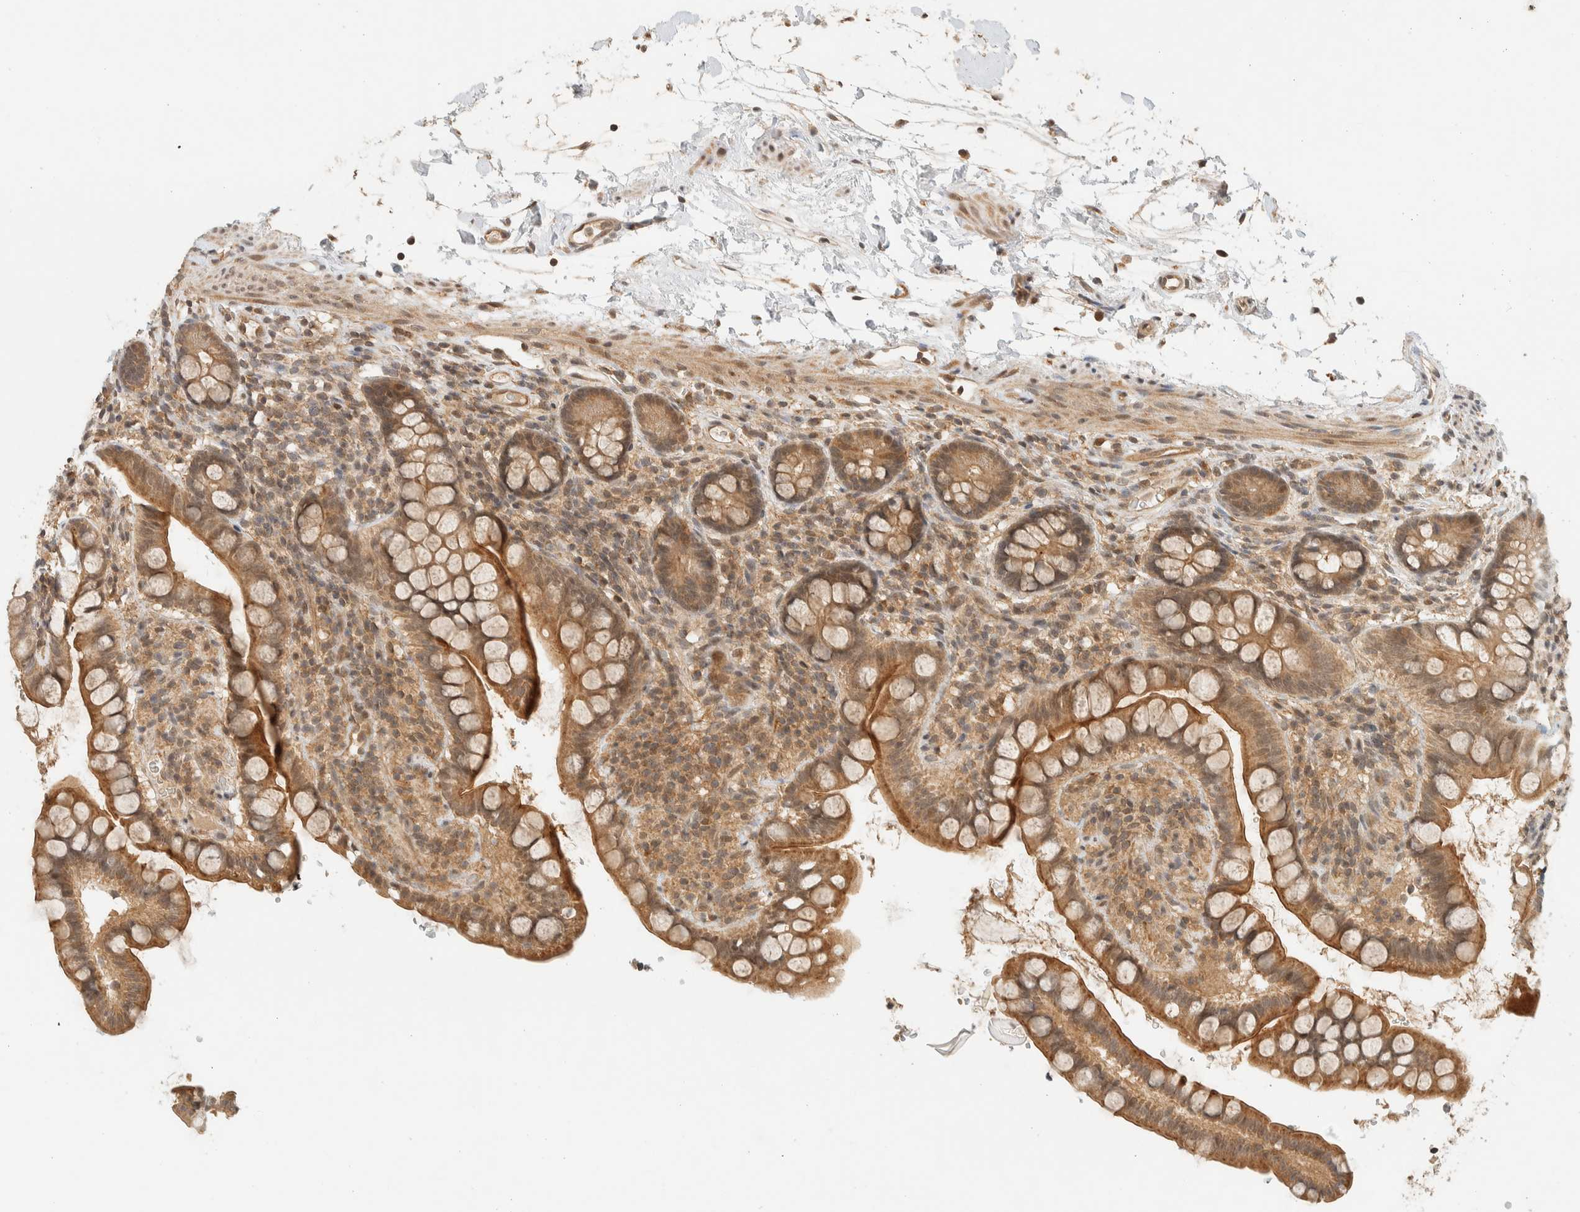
{"staining": {"intensity": "moderate", "quantity": ">75%", "location": "cytoplasmic/membranous"}, "tissue": "small intestine", "cell_type": "Glandular cells", "image_type": "normal", "snomed": [{"axis": "morphology", "description": "Normal tissue, NOS"}, {"axis": "topography", "description": "Smooth muscle"}, {"axis": "topography", "description": "Small intestine"}], "caption": "About >75% of glandular cells in normal small intestine display moderate cytoplasmic/membranous protein expression as visualized by brown immunohistochemical staining.", "gene": "KIFAP3", "patient": {"sex": "female", "age": 84}}